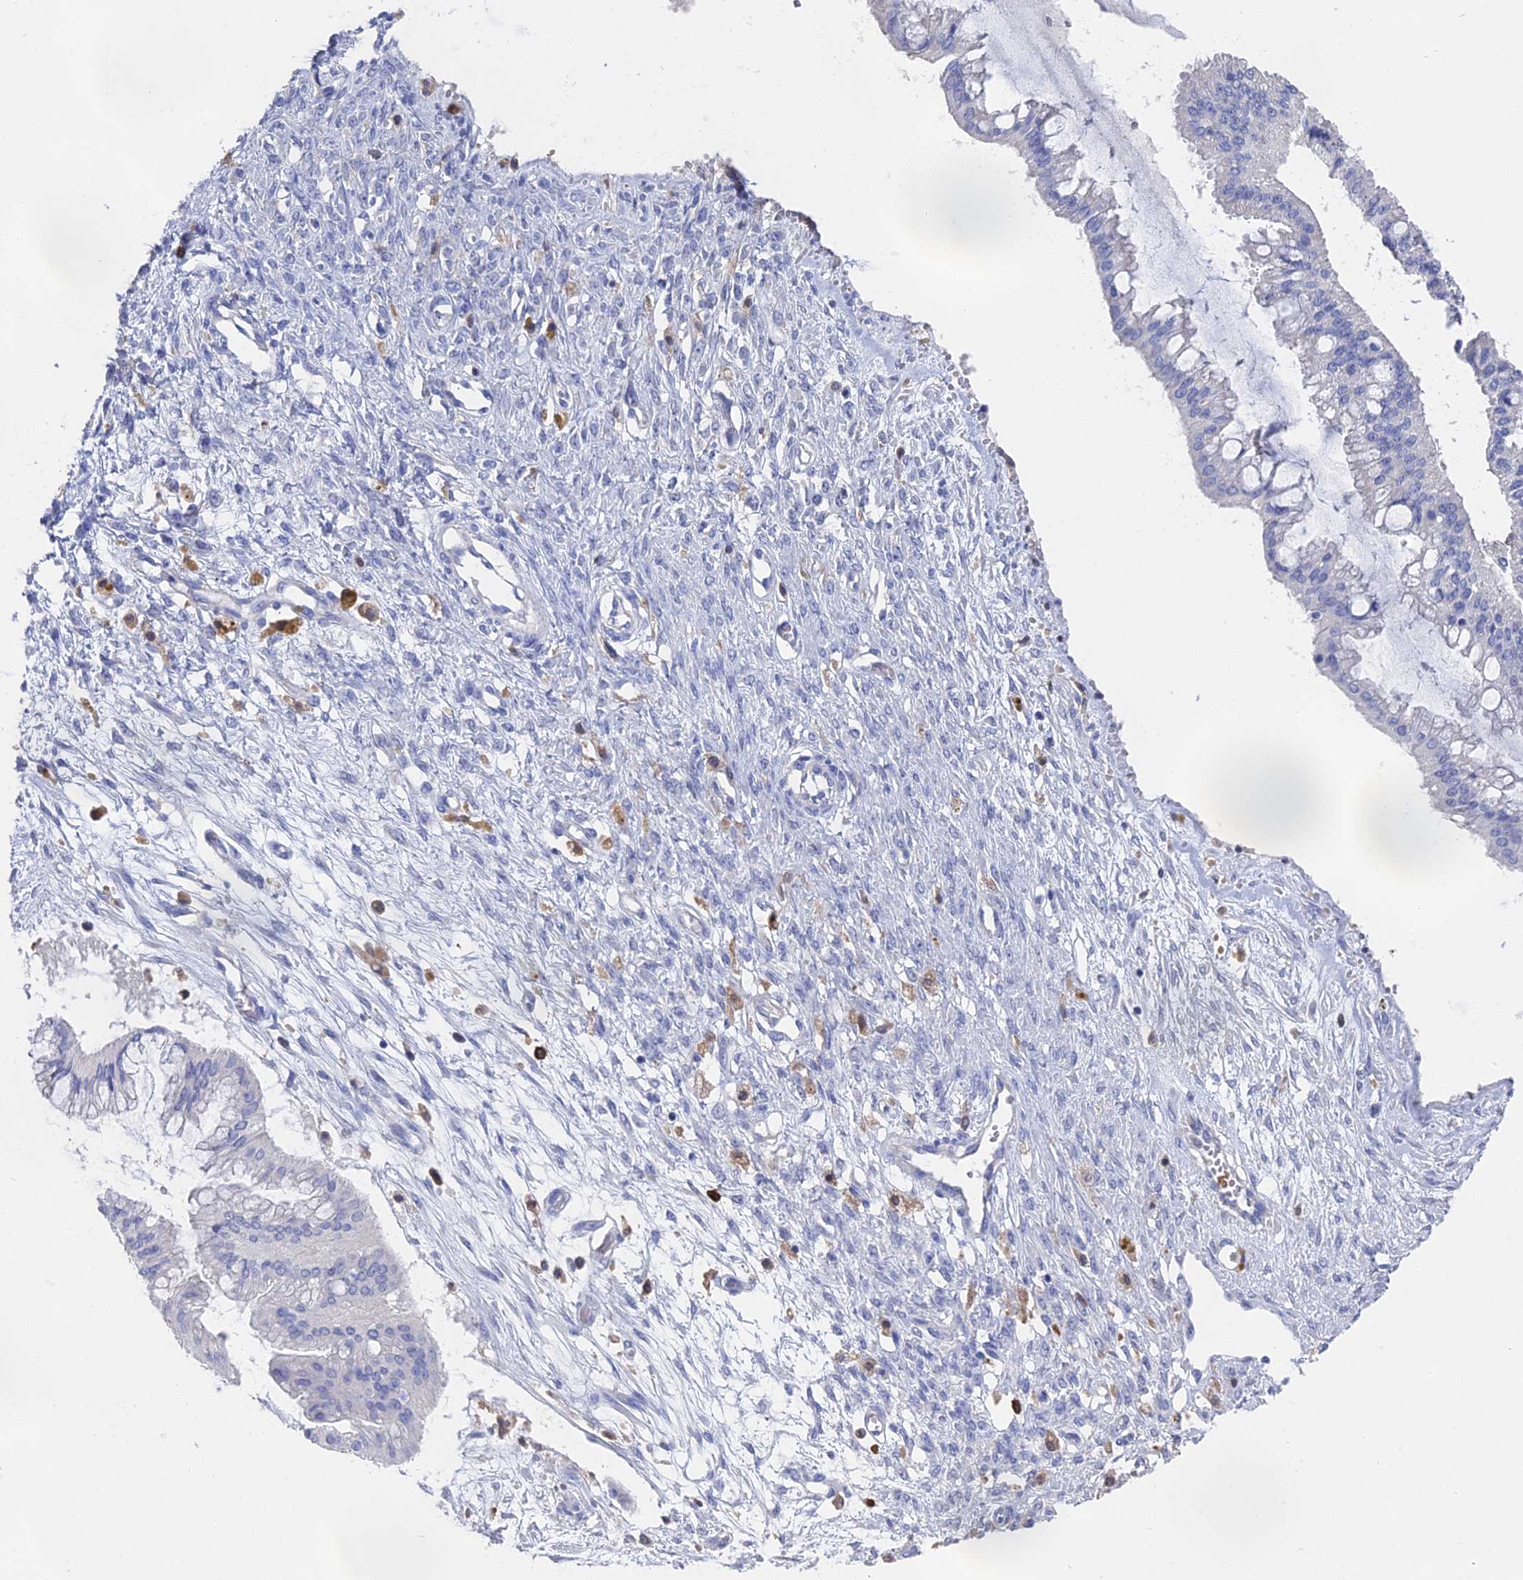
{"staining": {"intensity": "negative", "quantity": "none", "location": "none"}, "tissue": "ovarian cancer", "cell_type": "Tumor cells", "image_type": "cancer", "snomed": [{"axis": "morphology", "description": "Cystadenocarcinoma, mucinous, NOS"}, {"axis": "topography", "description": "Ovary"}], "caption": "A micrograph of ovarian mucinous cystadenocarcinoma stained for a protein shows no brown staining in tumor cells.", "gene": "NCF4", "patient": {"sex": "female", "age": 73}}